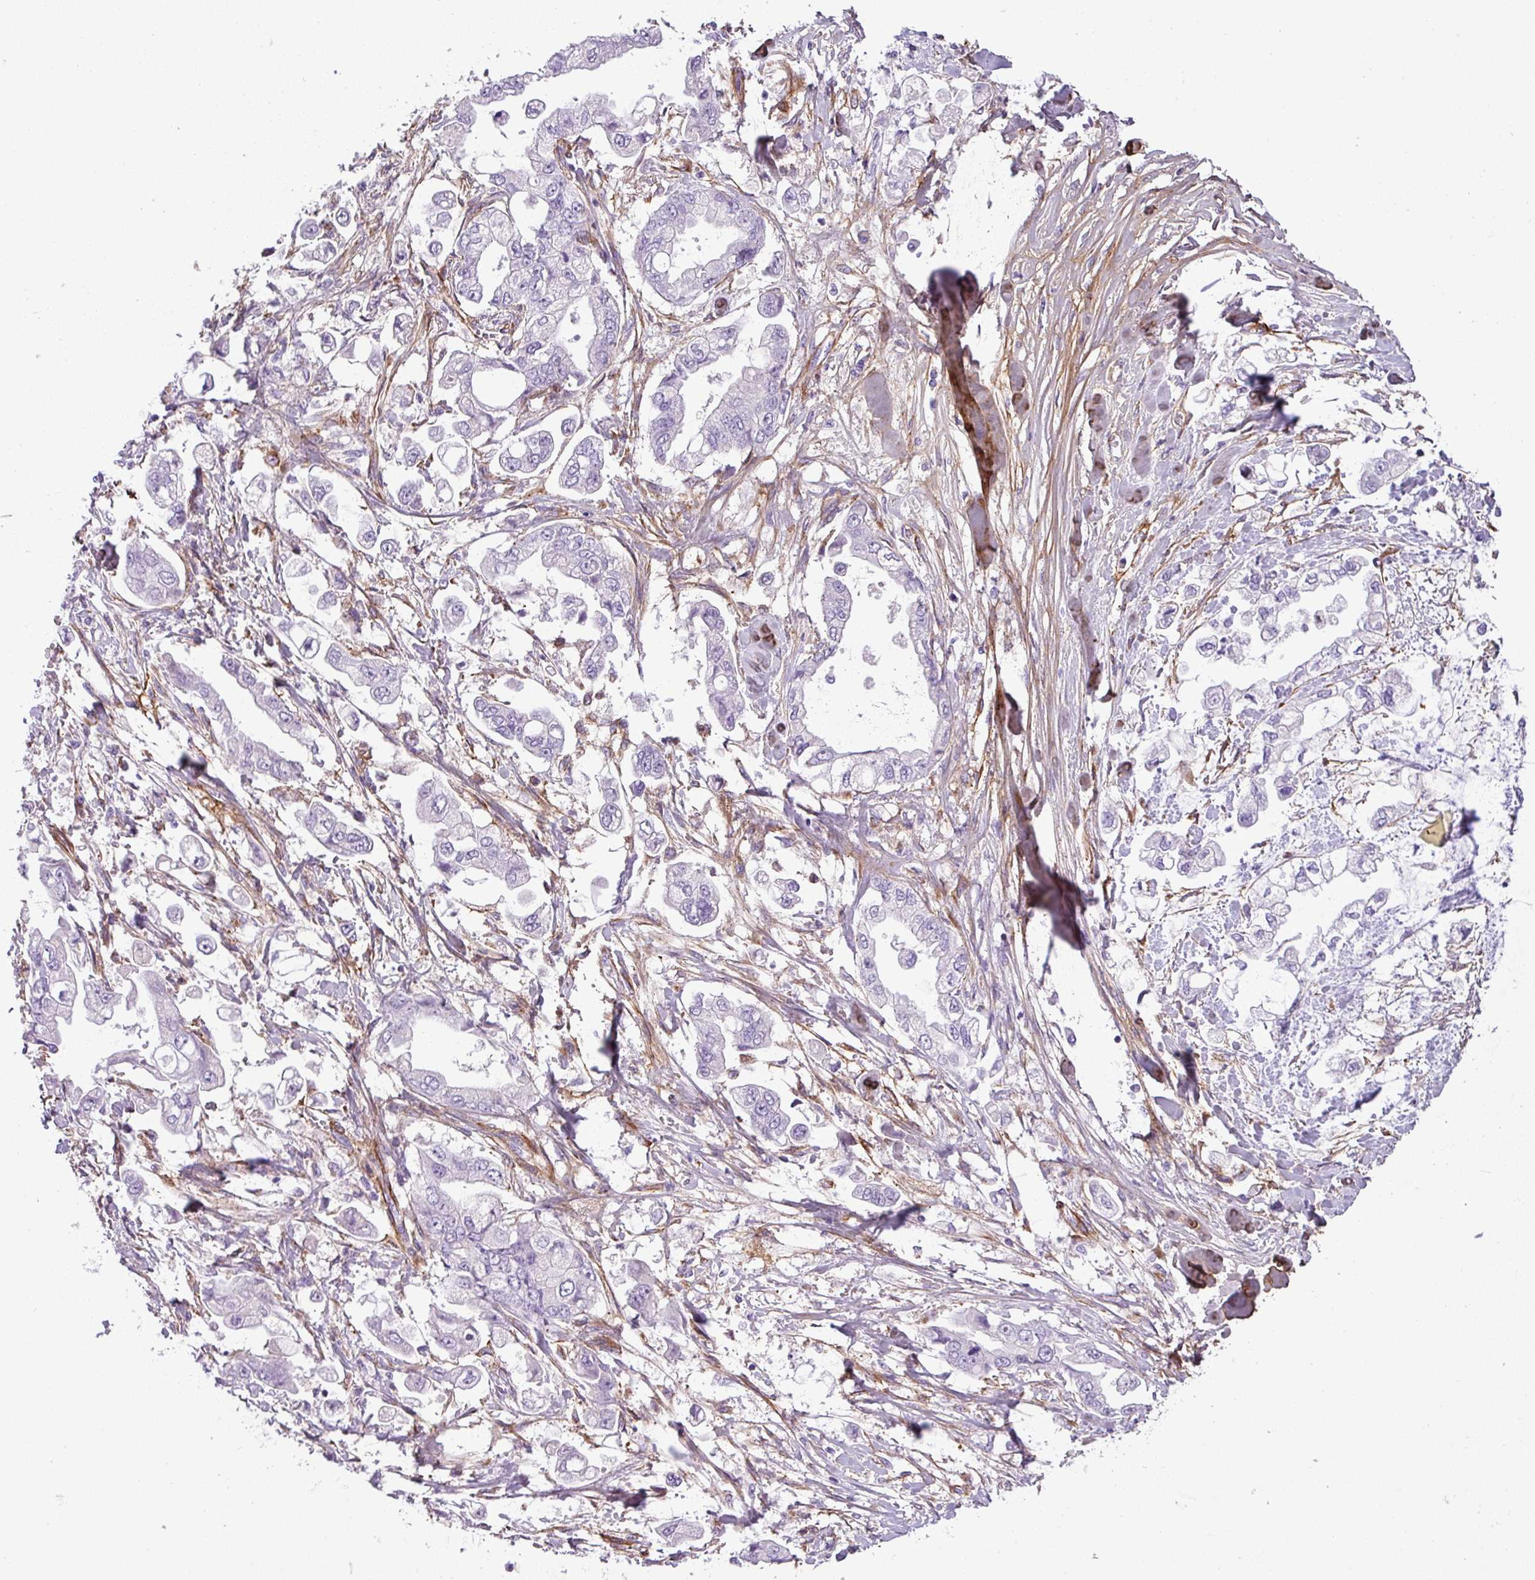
{"staining": {"intensity": "negative", "quantity": "none", "location": "none"}, "tissue": "stomach cancer", "cell_type": "Tumor cells", "image_type": "cancer", "snomed": [{"axis": "morphology", "description": "Adenocarcinoma, NOS"}, {"axis": "topography", "description": "Stomach"}], "caption": "An immunohistochemistry (IHC) photomicrograph of stomach cancer (adenocarcinoma) is shown. There is no staining in tumor cells of stomach cancer (adenocarcinoma).", "gene": "PARD6G", "patient": {"sex": "male", "age": 62}}